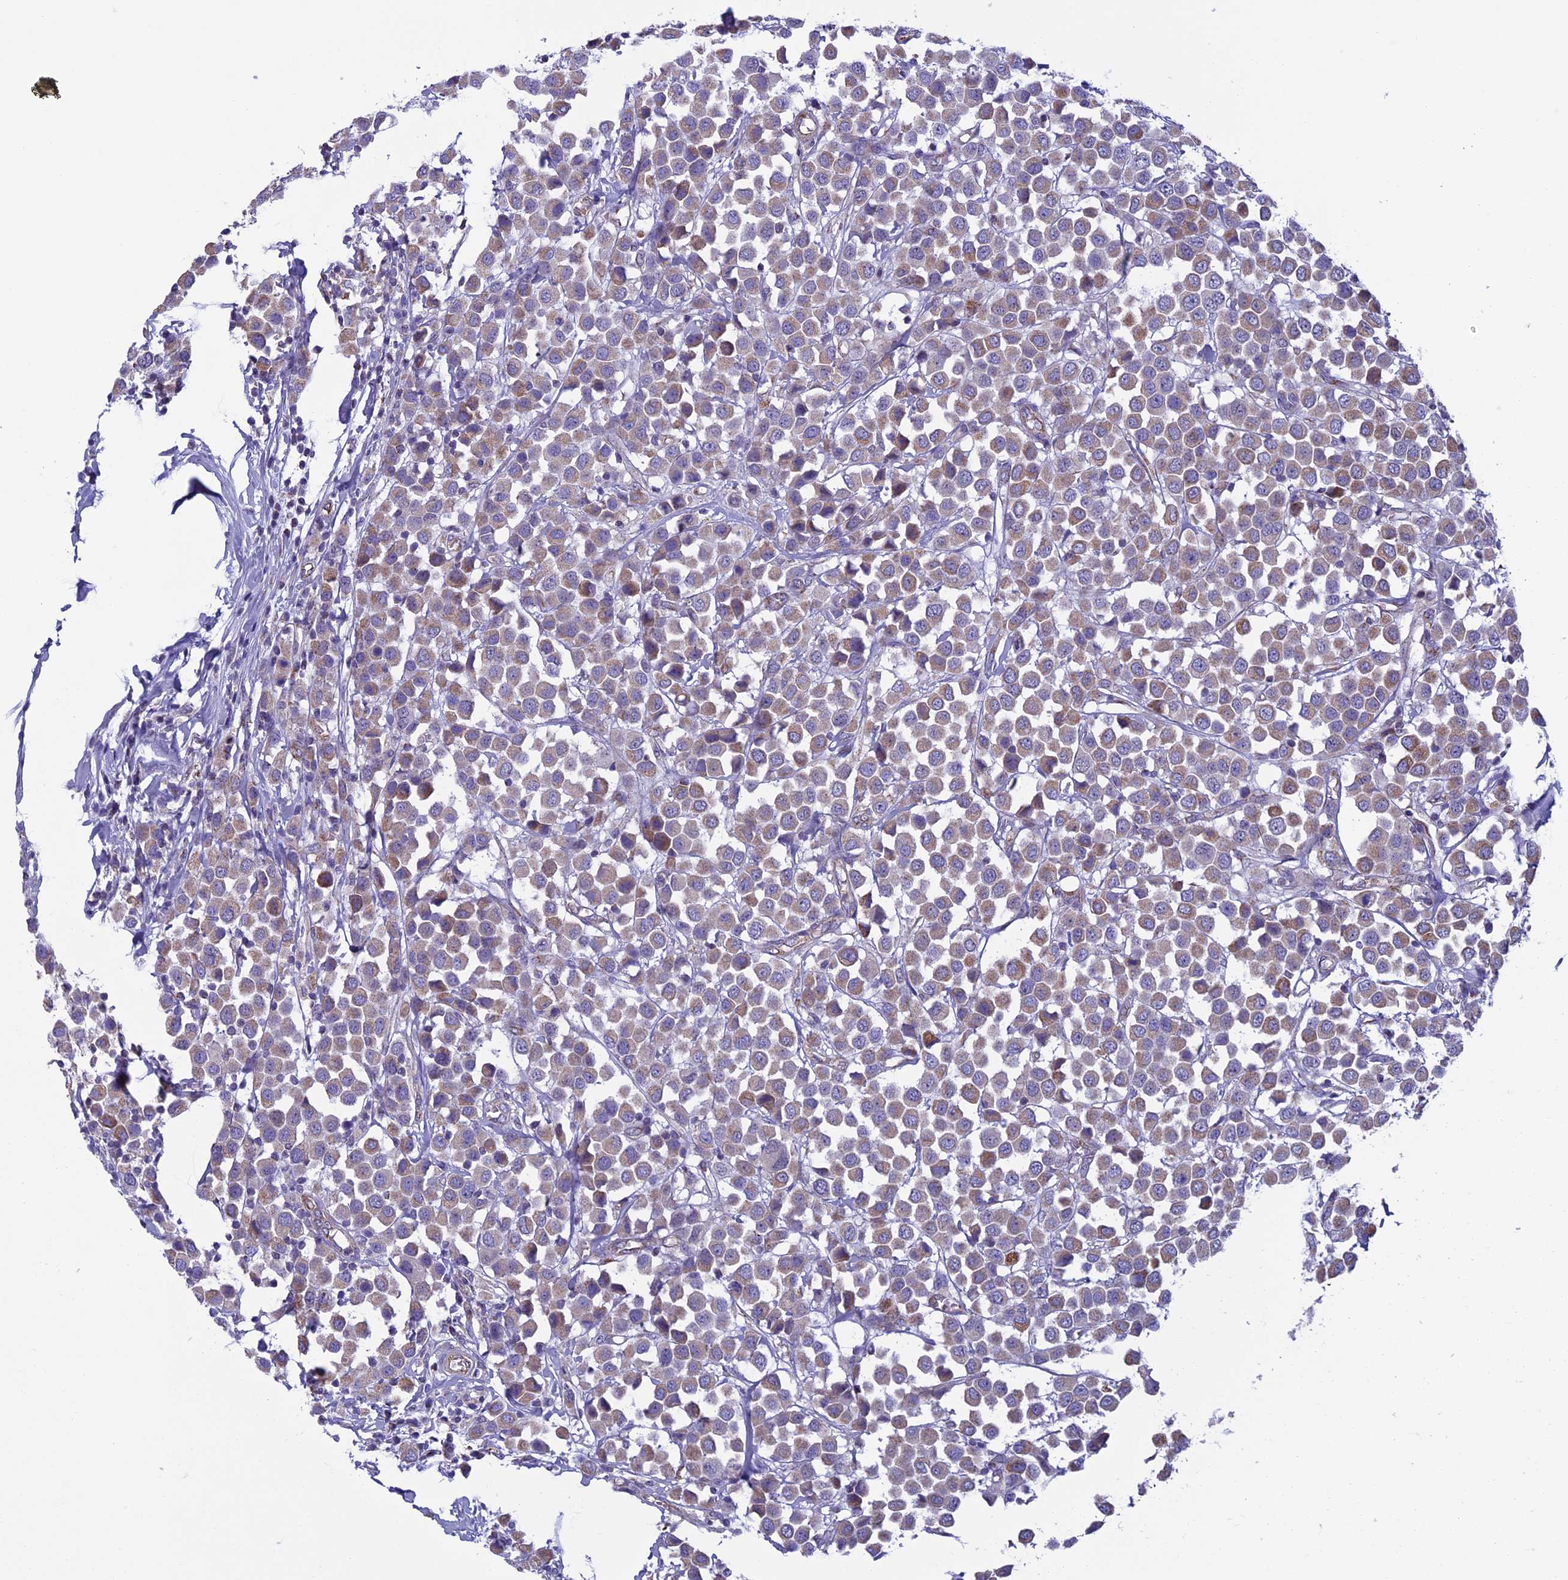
{"staining": {"intensity": "weak", "quantity": "25%-75%", "location": "cytoplasmic/membranous"}, "tissue": "breast cancer", "cell_type": "Tumor cells", "image_type": "cancer", "snomed": [{"axis": "morphology", "description": "Duct carcinoma"}, {"axis": "topography", "description": "Breast"}], "caption": "IHC micrograph of neoplastic tissue: human infiltrating ductal carcinoma (breast) stained using IHC demonstrates low levels of weak protein expression localized specifically in the cytoplasmic/membranous of tumor cells, appearing as a cytoplasmic/membranous brown color.", "gene": "MFSD12", "patient": {"sex": "female", "age": 61}}